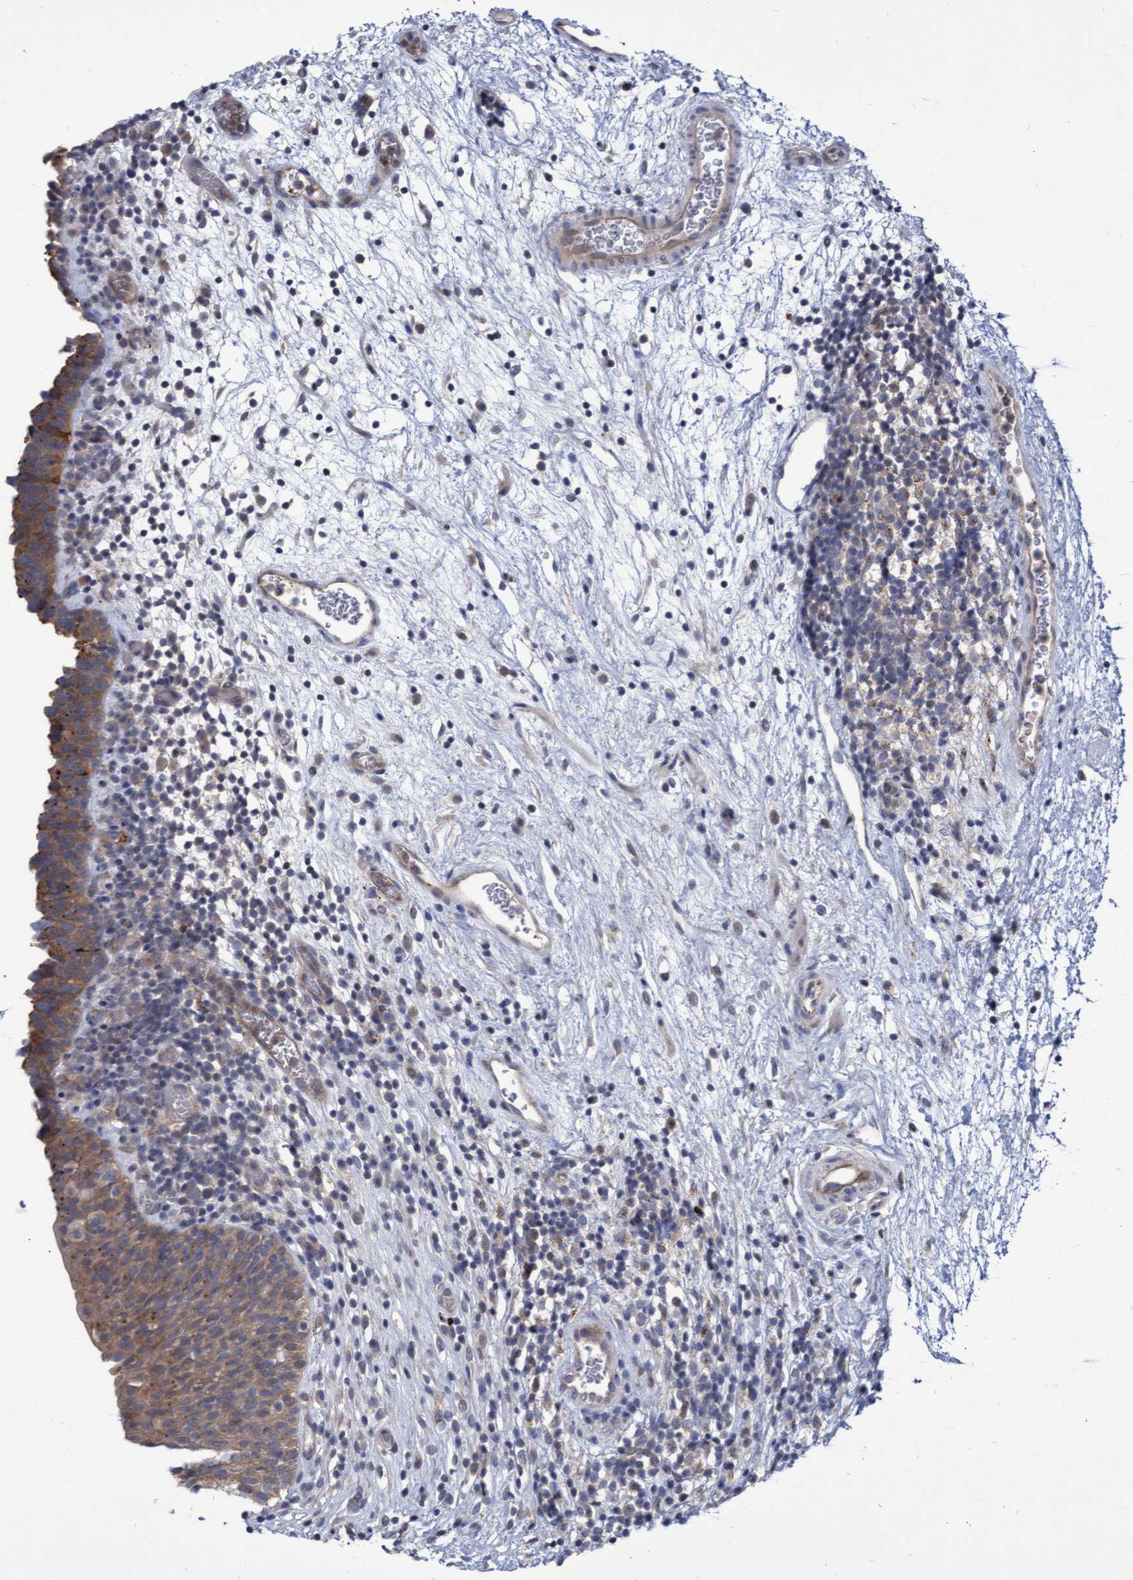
{"staining": {"intensity": "moderate", "quantity": ">75%", "location": "cytoplasmic/membranous"}, "tissue": "urinary bladder", "cell_type": "Urothelial cells", "image_type": "normal", "snomed": [{"axis": "morphology", "description": "Normal tissue, NOS"}, {"axis": "topography", "description": "Urinary bladder"}], "caption": "Protein expression analysis of unremarkable human urinary bladder reveals moderate cytoplasmic/membranous expression in approximately >75% of urothelial cells.", "gene": "ABCF2", "patient": {"sex": "male", "age": 37}}